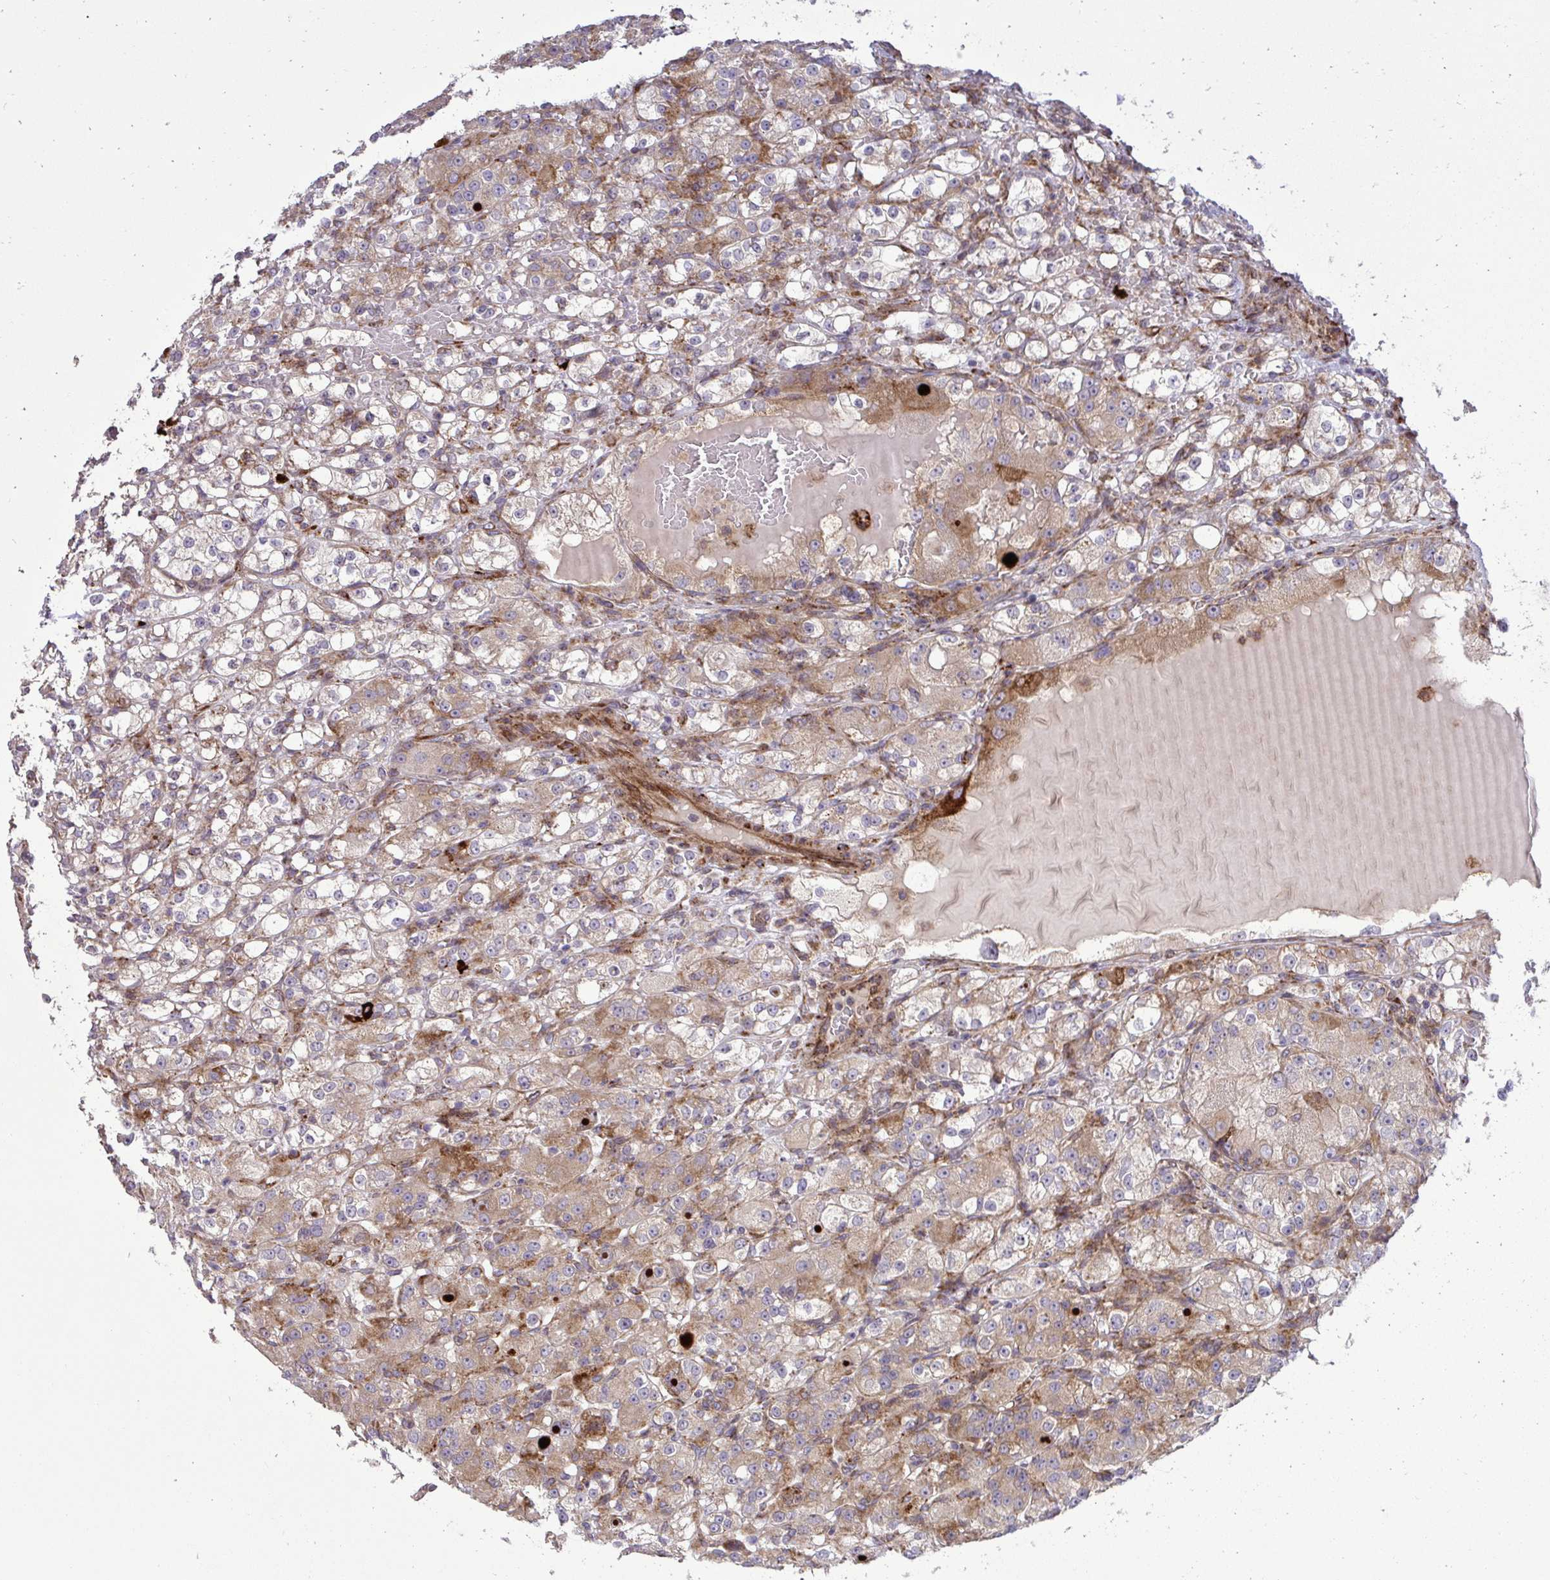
{"staining": {"intensity": "moderate", "quantity": "25%-75%", "location": "cytoplasmic/membranous"}, "tissue": "renal cancer", "cell_type": "Tumor cells", "image_type": "cancer", "snomed": [{"axis": "morphology", "description": "Normal tissue, NOS"}, {"axis": "morphology", "description": "Adenocarcinoma, NOS"}, {"axis": "topography", "description": "Kidney"}], "caption": "The immunohistochemical stain labels moderate cytoplasmic/membranous positivity in tumor cells of adenocarcinoma (renal) tissue.", "gene": "LIMS1", "patient": {"sex": "male", "age": 61}}